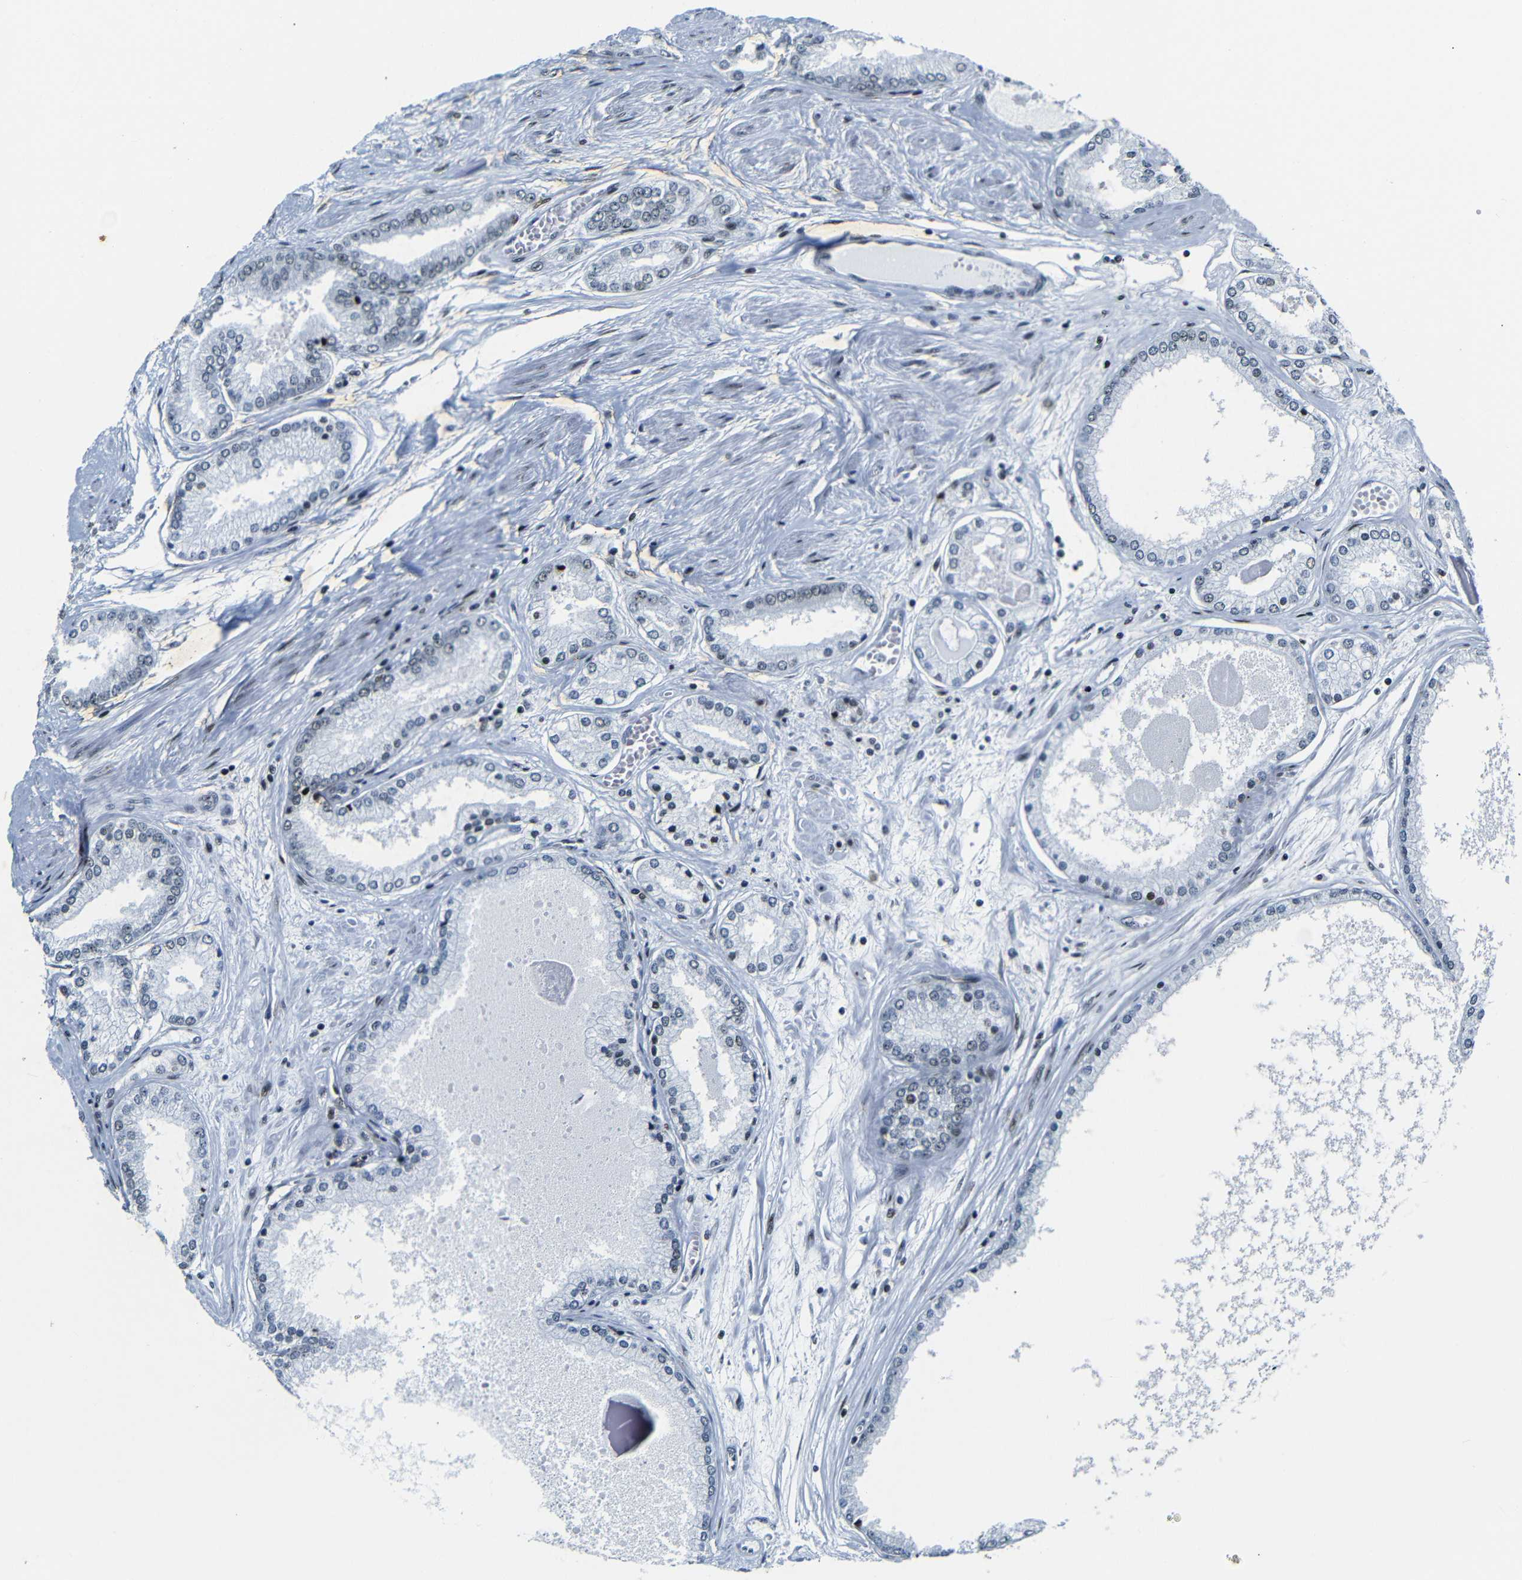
{"staining": {"intensity": "strong", "quantity": "<25%", "location": "nuclear"}, "tissue": "prostate cancer", "cell_type": "Tumor cells", "image_type": "cancer", "snomed": [{"axis": "morphology", "description": "Adenocarcinoma, High grade"}, {"axis": "topography", "description": "Prostate"}], "caption": "Immunohistochemical staining of human prostate high-grade adenocarcinoma displays medium levels of strong nuclear protein positivity in approximately <25% of tumor cells.", "gene": "SRSF1", "patient": {"sex": "male", "age": 59}}